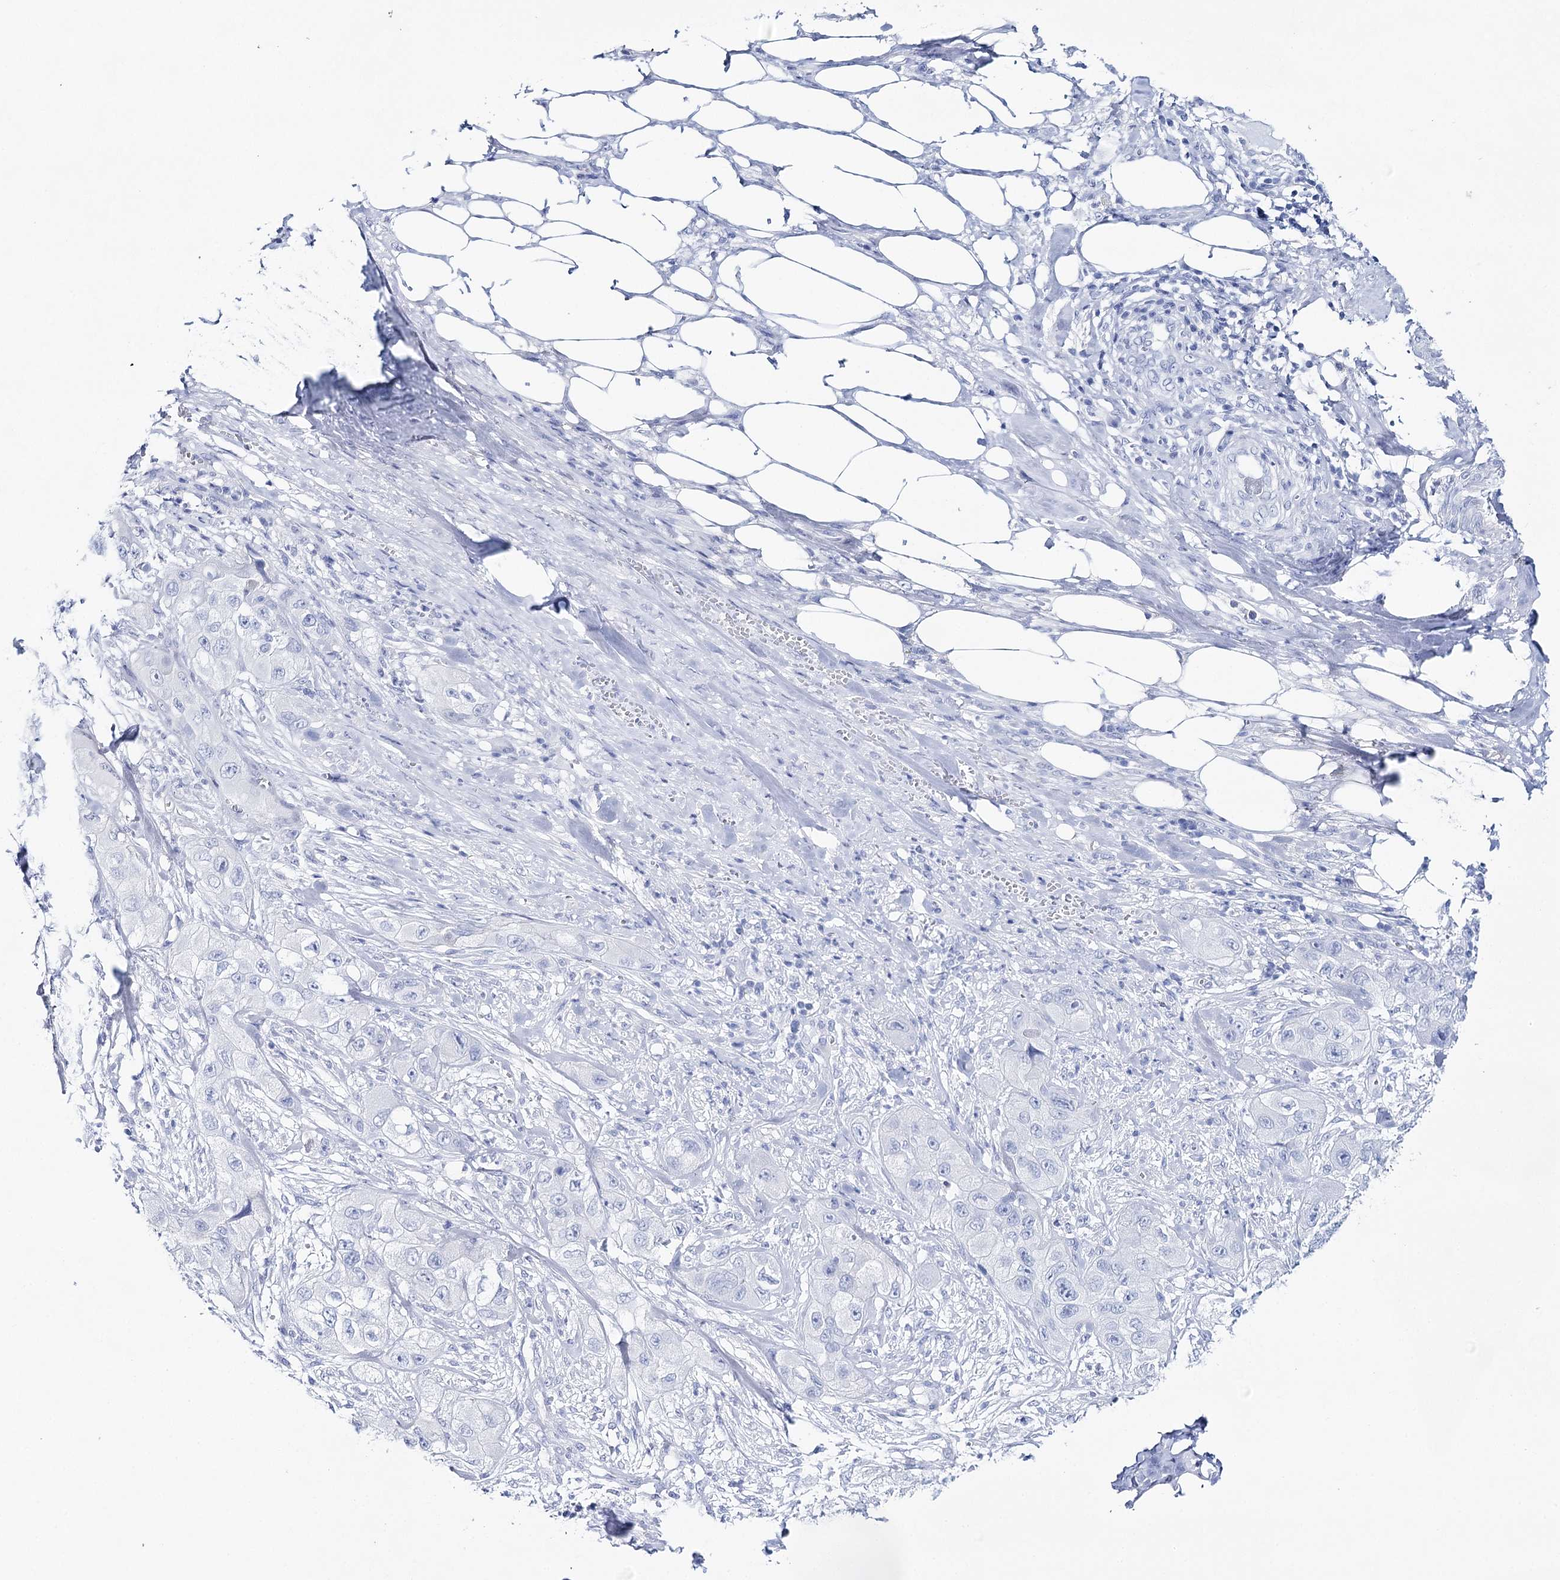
{"staining": {"intensity": "negative", "quantity": "none", "location": "none"}, "tissue": "skin cancer", "cell_type": "Tumor cells", "image_type": "cancer", "snomed": [{"axis": "morphology", "description": "Squamous cell carcinoma, NOS"}, {"axis": "topography", "description": "Skin"}, {"axis": "topography", "description": "Subcutis"}], "caption": "An immunohistochemistry micrograph of skin cancer is shown. There is no staining in tumor cells of skin cancer.", "gene": "LALBA", "patient": {"sex": "male", "age": 73}}